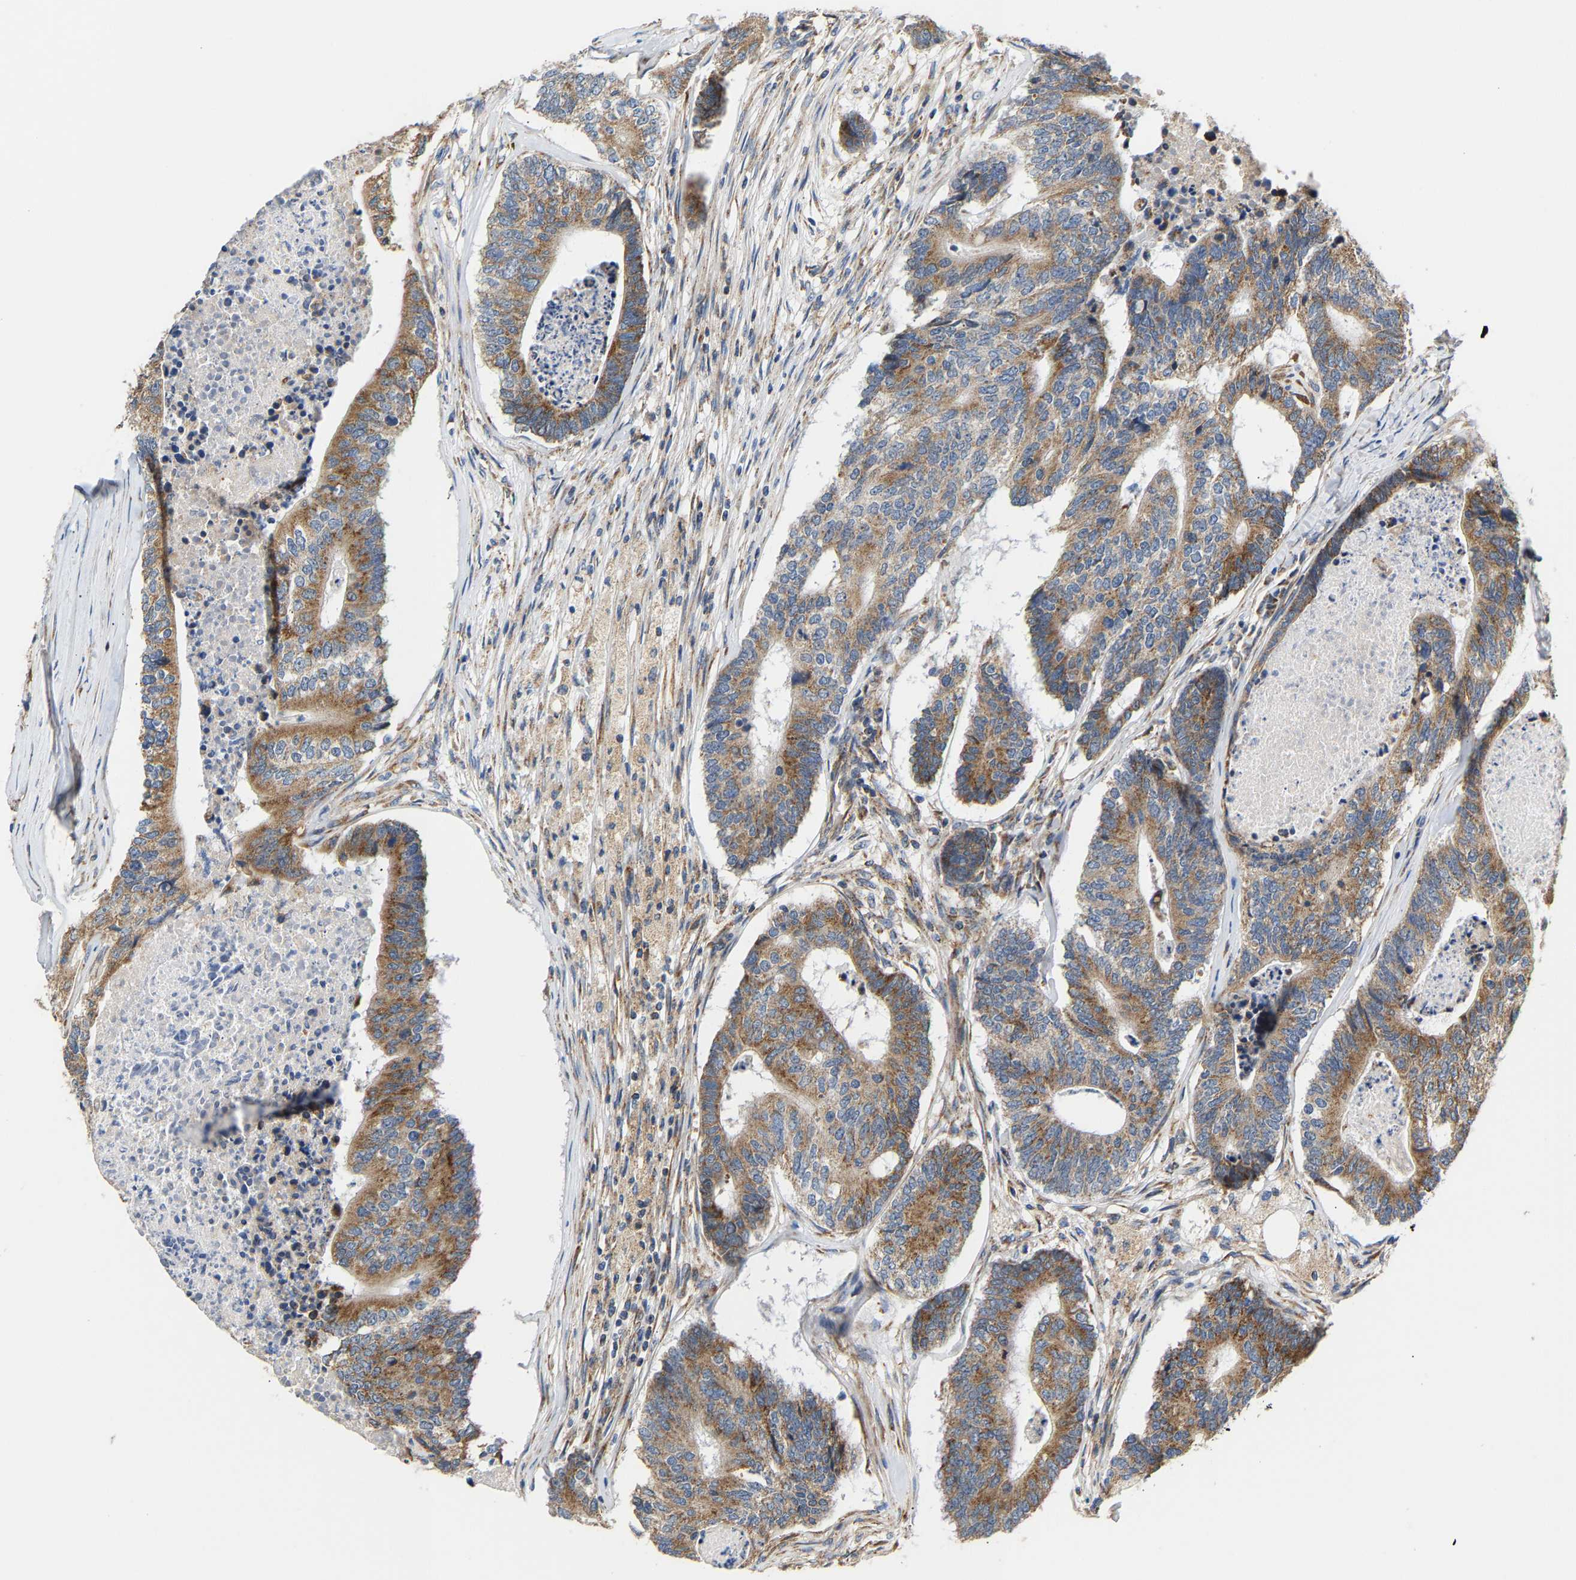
{"staining": {"intensity": "moderate", "quantity": ">75%", "location": "cytoplasmic/membranous"}, "tissue": "colorectal cancer", "cell_type": "Tumor cells", "image_type": "cancer", "snomed": [{"axis": "morphology", "description": "Adenocarcinoma, NOS"}, {"axis": "topography", "description": "Colon"}], "caption": "Immunohistochemical staining of colorectal cancer exhibits moderate cytoplasmic/membranous protein staining in about >75% of tumor cells.", "gene": "TMEM168", "patient": {"sex": "female", "age": 67}}